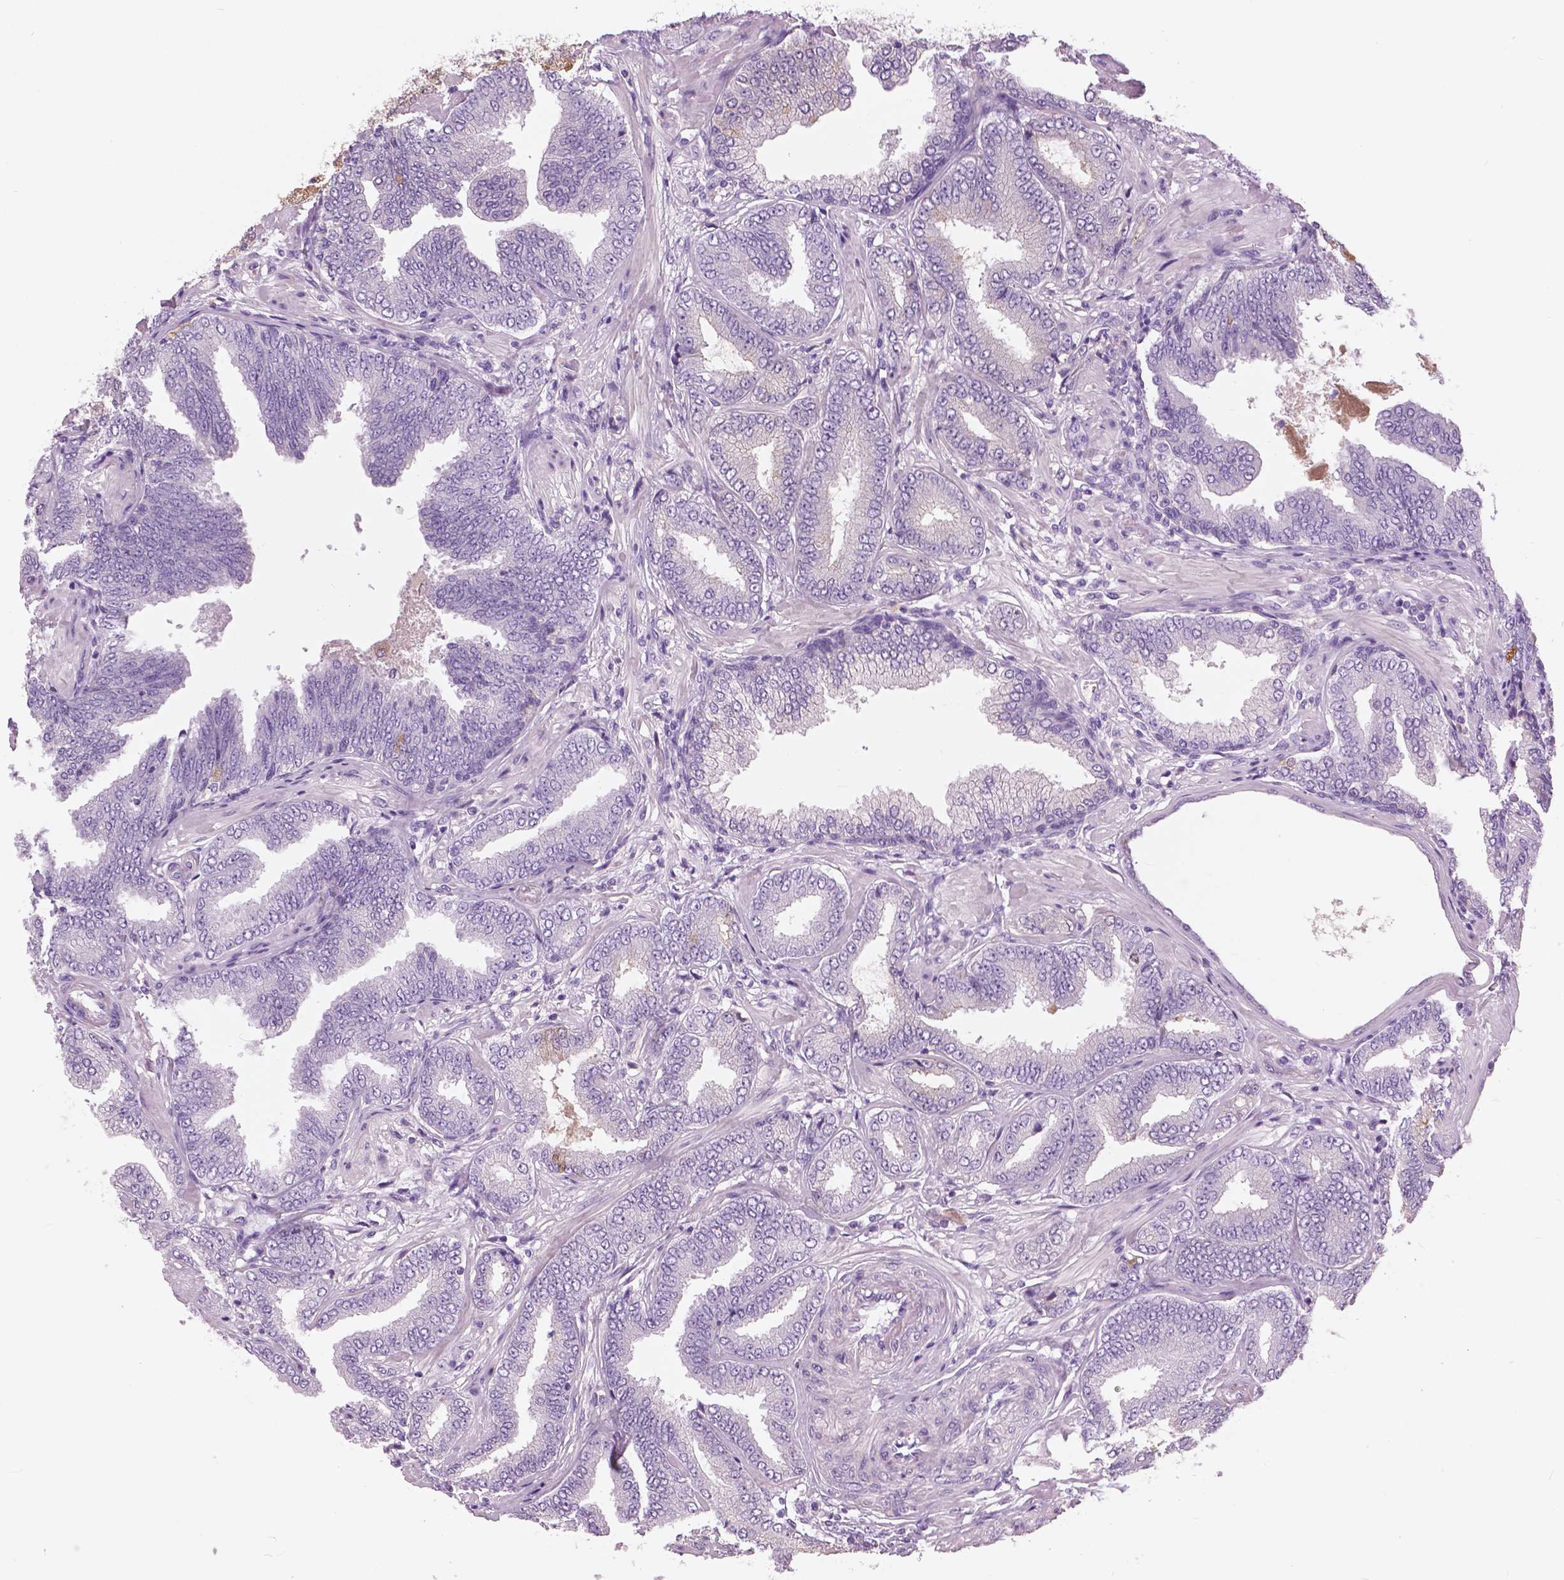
{"staining": {"intensity": "negative", "quantity": "none", "location": "none"}, "tissue": "prostate cancer", "cell_type": "Tumor cells", "image_type": "cancer", "snomed": [{"axis": "morphology", "description": "Adenocarcinoma, Low grade"}, {"axis": "topography", "description": "Prostate"}], "caption": "High power microscopy histopathology image of an immunohistochemistry histopathology image of prostate cancer, revealing no significant positivity in tumor cells.", "gene": "SERPINI1", "patient": {"sex": "male", "age": 55}}